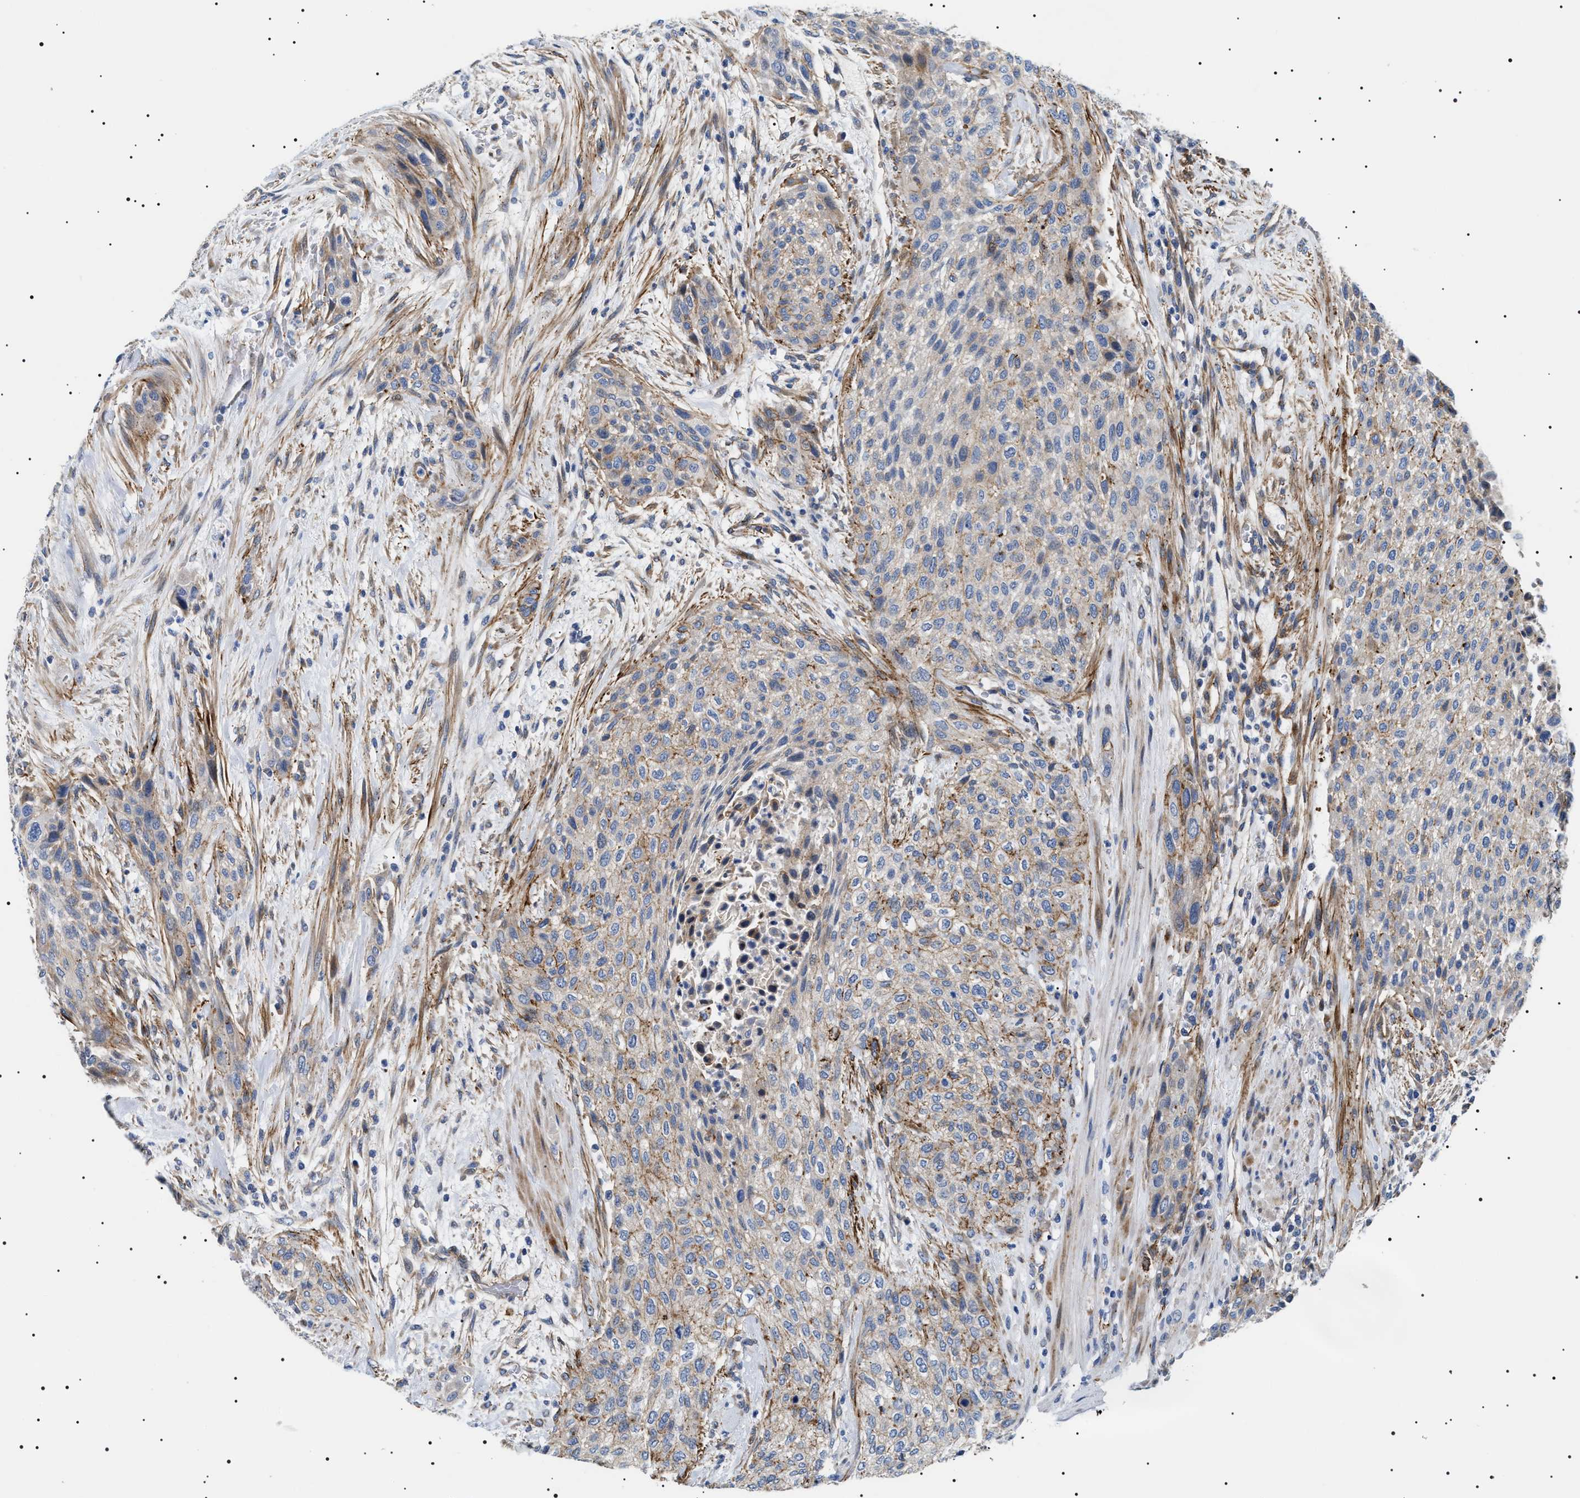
{"staining": {"intensity": "moderate", "quantity": "<25%", "location": "cytoplasmic/membranous"}, "tissue": "urothelial cancer", "cell_type": "Tumor cells", "image_type": "cancer", "snomed": [{"axis": "morphology", "description": "Urothelial carcinoma, Low grade"}, {"axis": "morphology", "description": "Urothelial carcinoma, High grade"}, {"axis": "topography", "description": "Urinary bladder"}], "caption": "Moderate cytoplasmic/membranous expression for a protein is seen in about <25% of tumor cells of urothelial cancer using immunohistochemistry.", "gene": "TMEM222", "patient": {"sex": "male", "age": 35}}